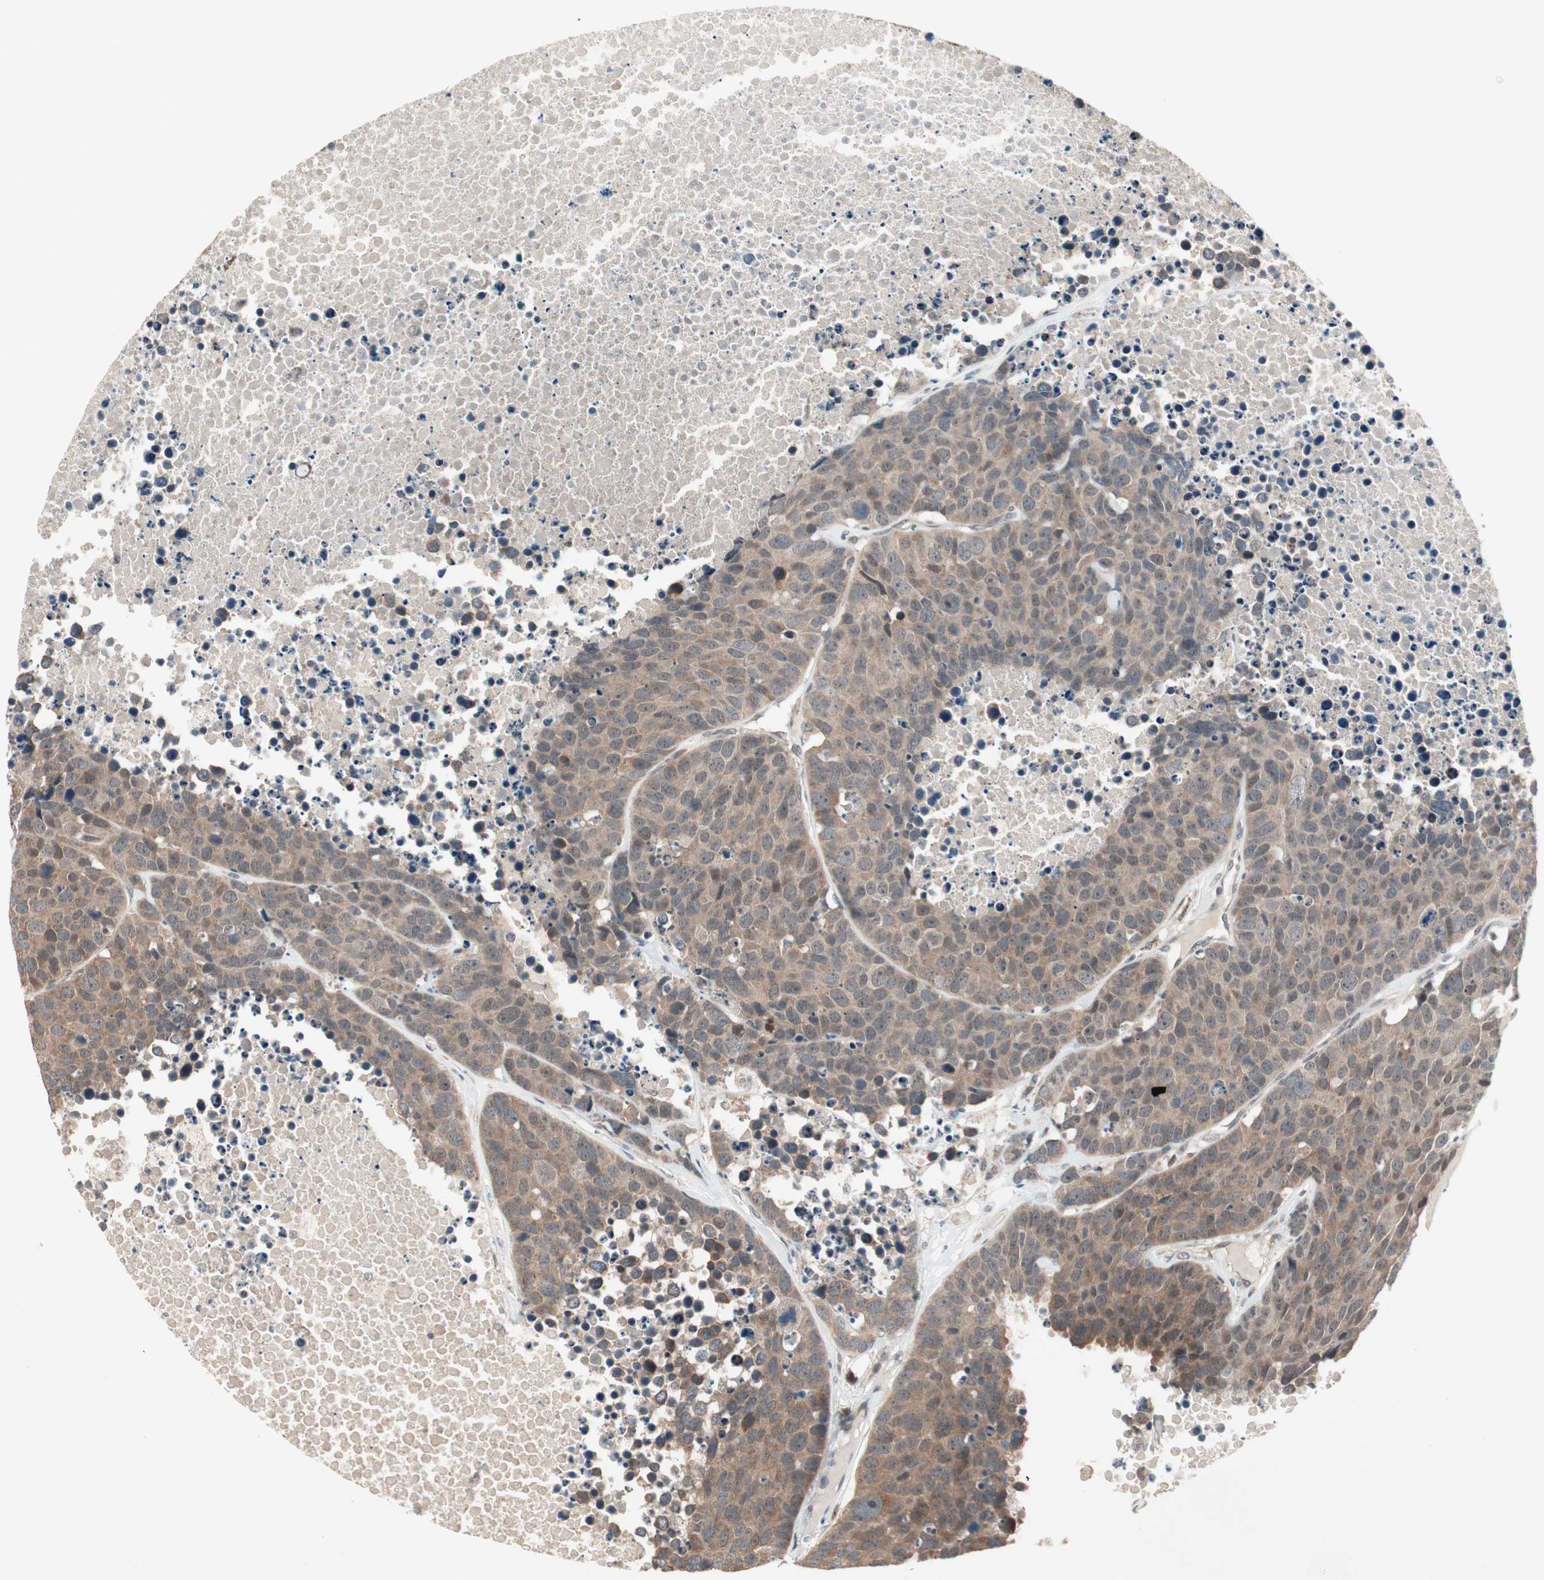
{"staining": {"intensity": "weak", "quantity": ">75%", "location": "cytoplasmic/membranous"}, "tissue": "carcinoid", "cell_type": "Tumor cells", "image_type": "cancer", "snomed": [{"axis": "morphology", "description": "Carcinoid, malignant, NOS"}, {"axis": "topography", "description": "Lung"}], "caption": "Carcinoid (malignant) stained for a protein (brown) displays weak cytoplasmic/membranous positive expression in approximately >75% of tumor cells.", "gene": "PGBD1", "patient": {"sex": "male", "age": 60}}